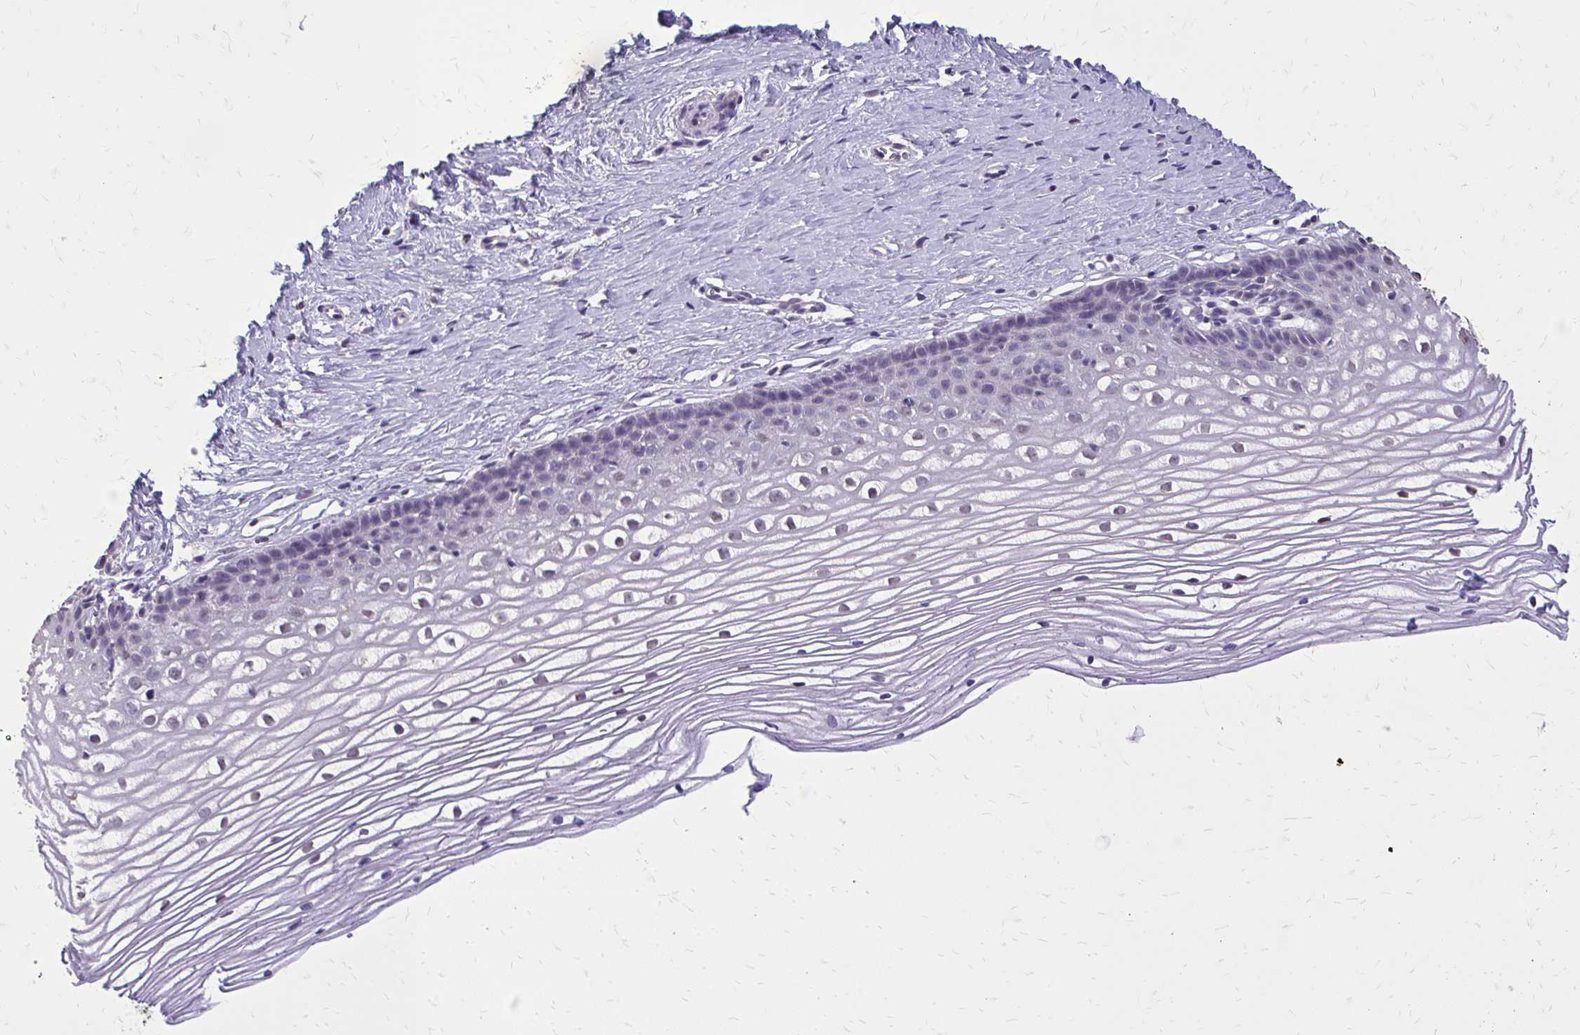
{"staining": {"intensity": "negative", "quantity": "none", "location": "none"}, "tissue": "cervix", "cell_type": "Squamous epithelial cells", "image_type": "normal", "snomed": [{"axis": "morphology", "description": "Normal tissue, NOS"}, {"axis": "topography", "description": "Cervix"}], "caption": "High power microscopy photomicrograph of an immunohistochemistry histopathology image of normal cervix, revealing no significant positivity in squamous epithelial cells. The staining was performed using DAB (3,3'-diaminobenzidine) to visualize the protein expression in brown, while the nuclei were stained in blue with hematoxylin (Magnification: 20x).", "gene": "AKAP5", "patient": {"sex": "female", "age": 40}}